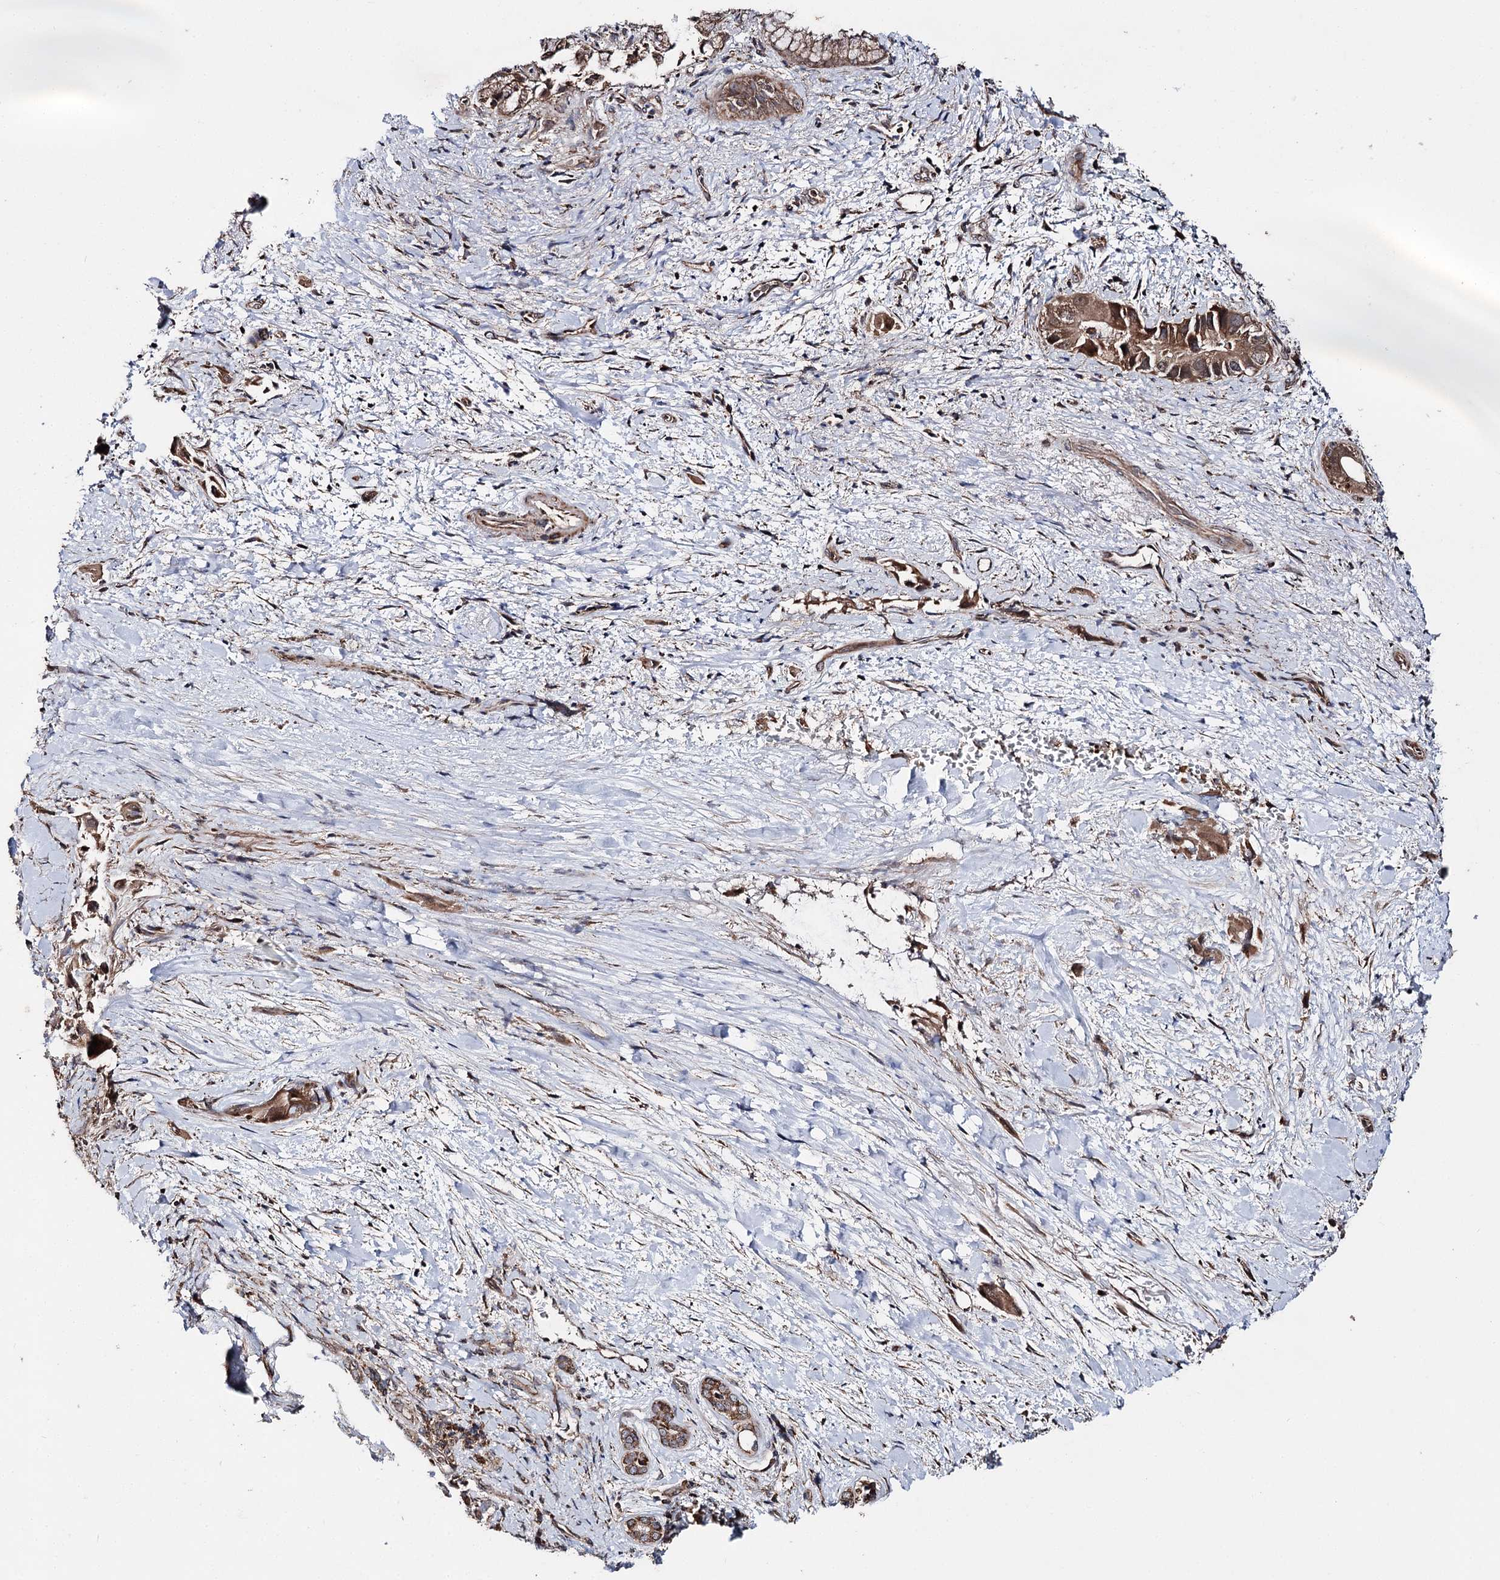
{"staining": {"intensity": "moderate", "quantity": ">75%", "location": "cytoplasmic/membranous"}, "tissue": "pancreatic cancer", "cell_type": "Tumor cells", "image_type": "cancer", "snomed": [{"axis": "morphology", "description": "Adenocarcinoma, NOS"}, {"axis": "topography", "description": "Pancreas"}], "caption": "High-magnification brightfield microscopy of pancreatic adenocarcinoma stained with DAB (brown) and counterstained with hematoxylin (blue). tumor cells exhibit moderate cytoplasmic/membranous expression is identified in approximately>75% of cells.", "gene": "MINDY3", "patient": {"sex": "female", "age": 78}}